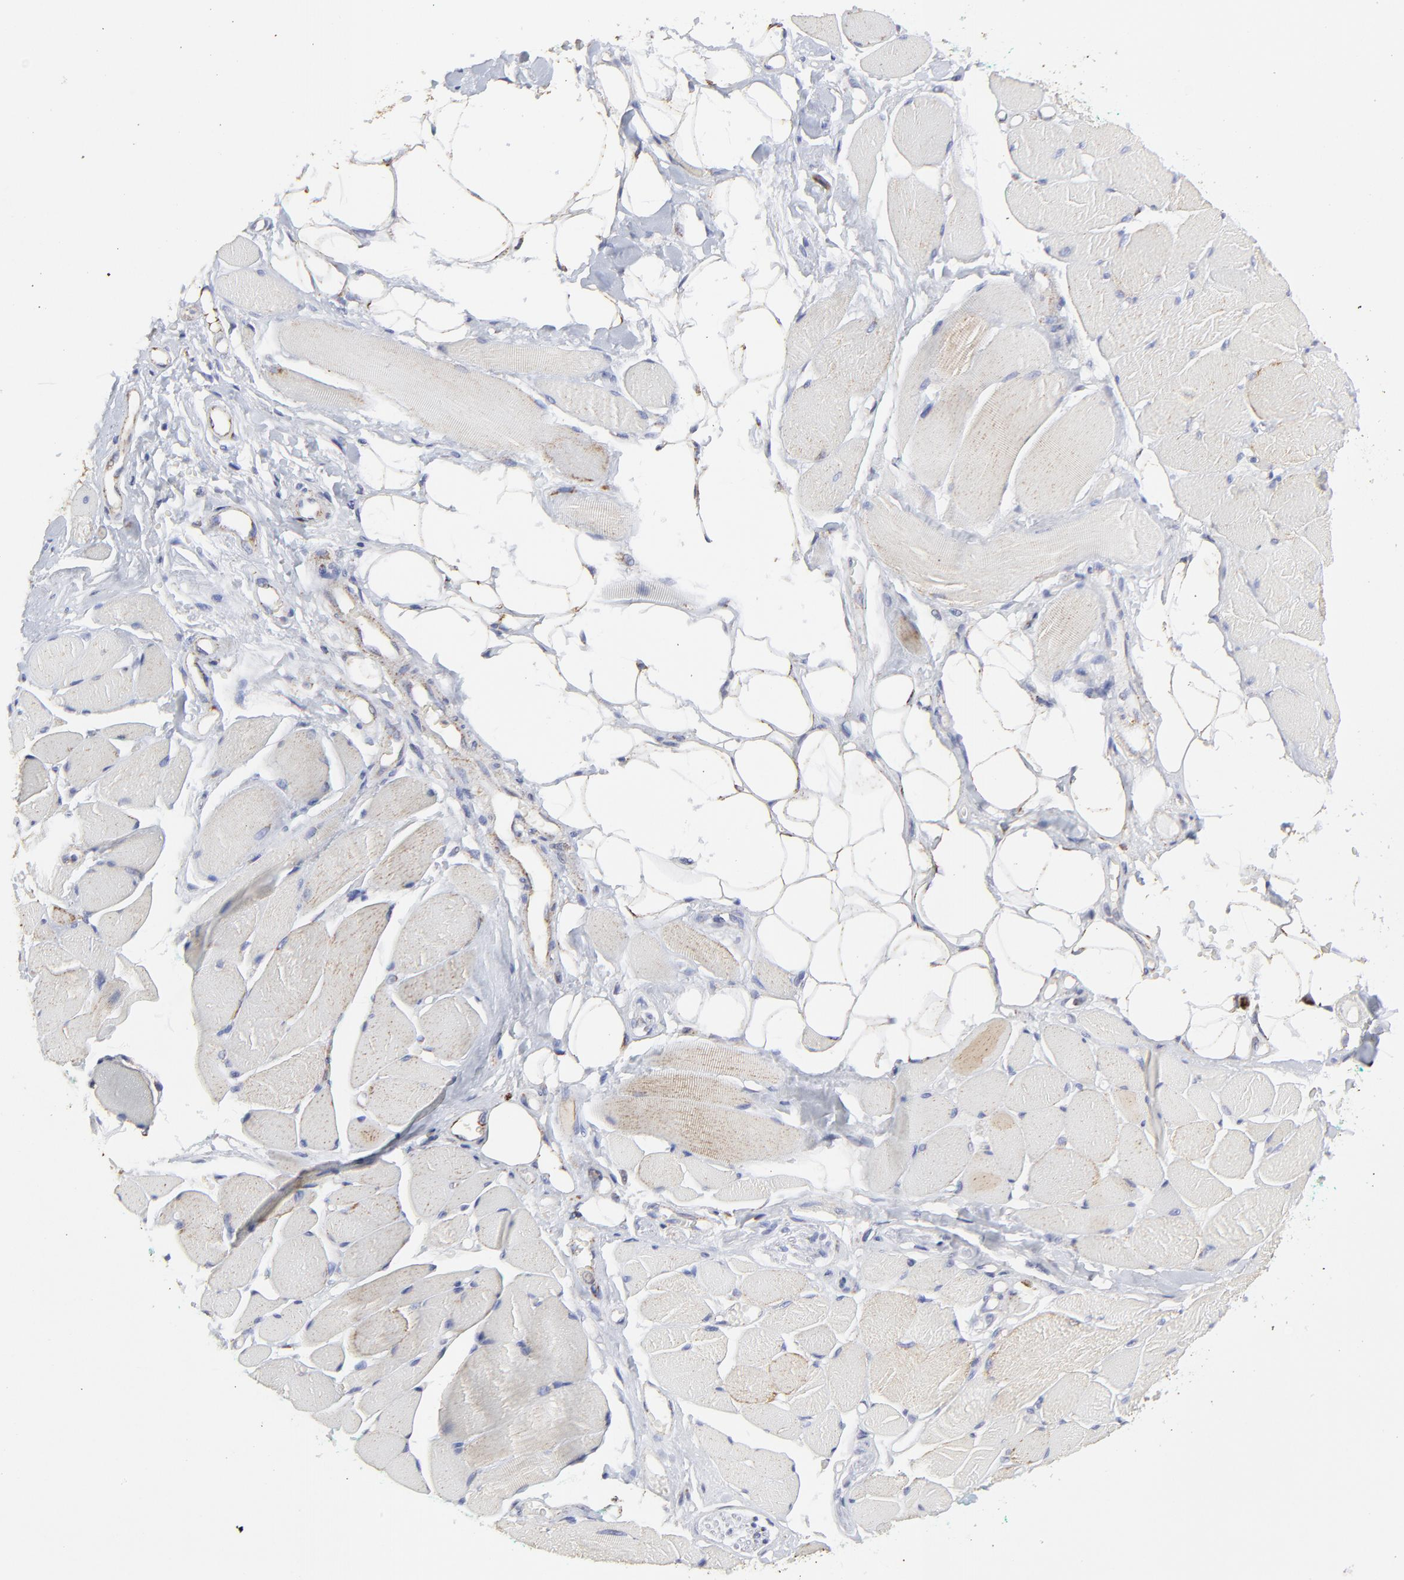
{"staining": {"intensity": "weak", "quantity": "<25%", "location": "cytoplasmic/membranous"}, "tissue": "skeletal muscle", "cell_type": "Myocytes", "image_type": "normal", "snomed": [{"axis": "morphology", "description": "Normal tissue, NOS"}, {"axis": "topography", "description": "Skeletal muscle"}, {"axis": "topography", "description": "Peripheral nerve tissue"}], "caption": "DAB (3,3'-diaminobenzidine) immunohistochemical staining of benign human skeletal muscle exhibits no significant staining in myocytes.", "gene": "PINK1", "patient": {"sex": "female", "age": 84}}